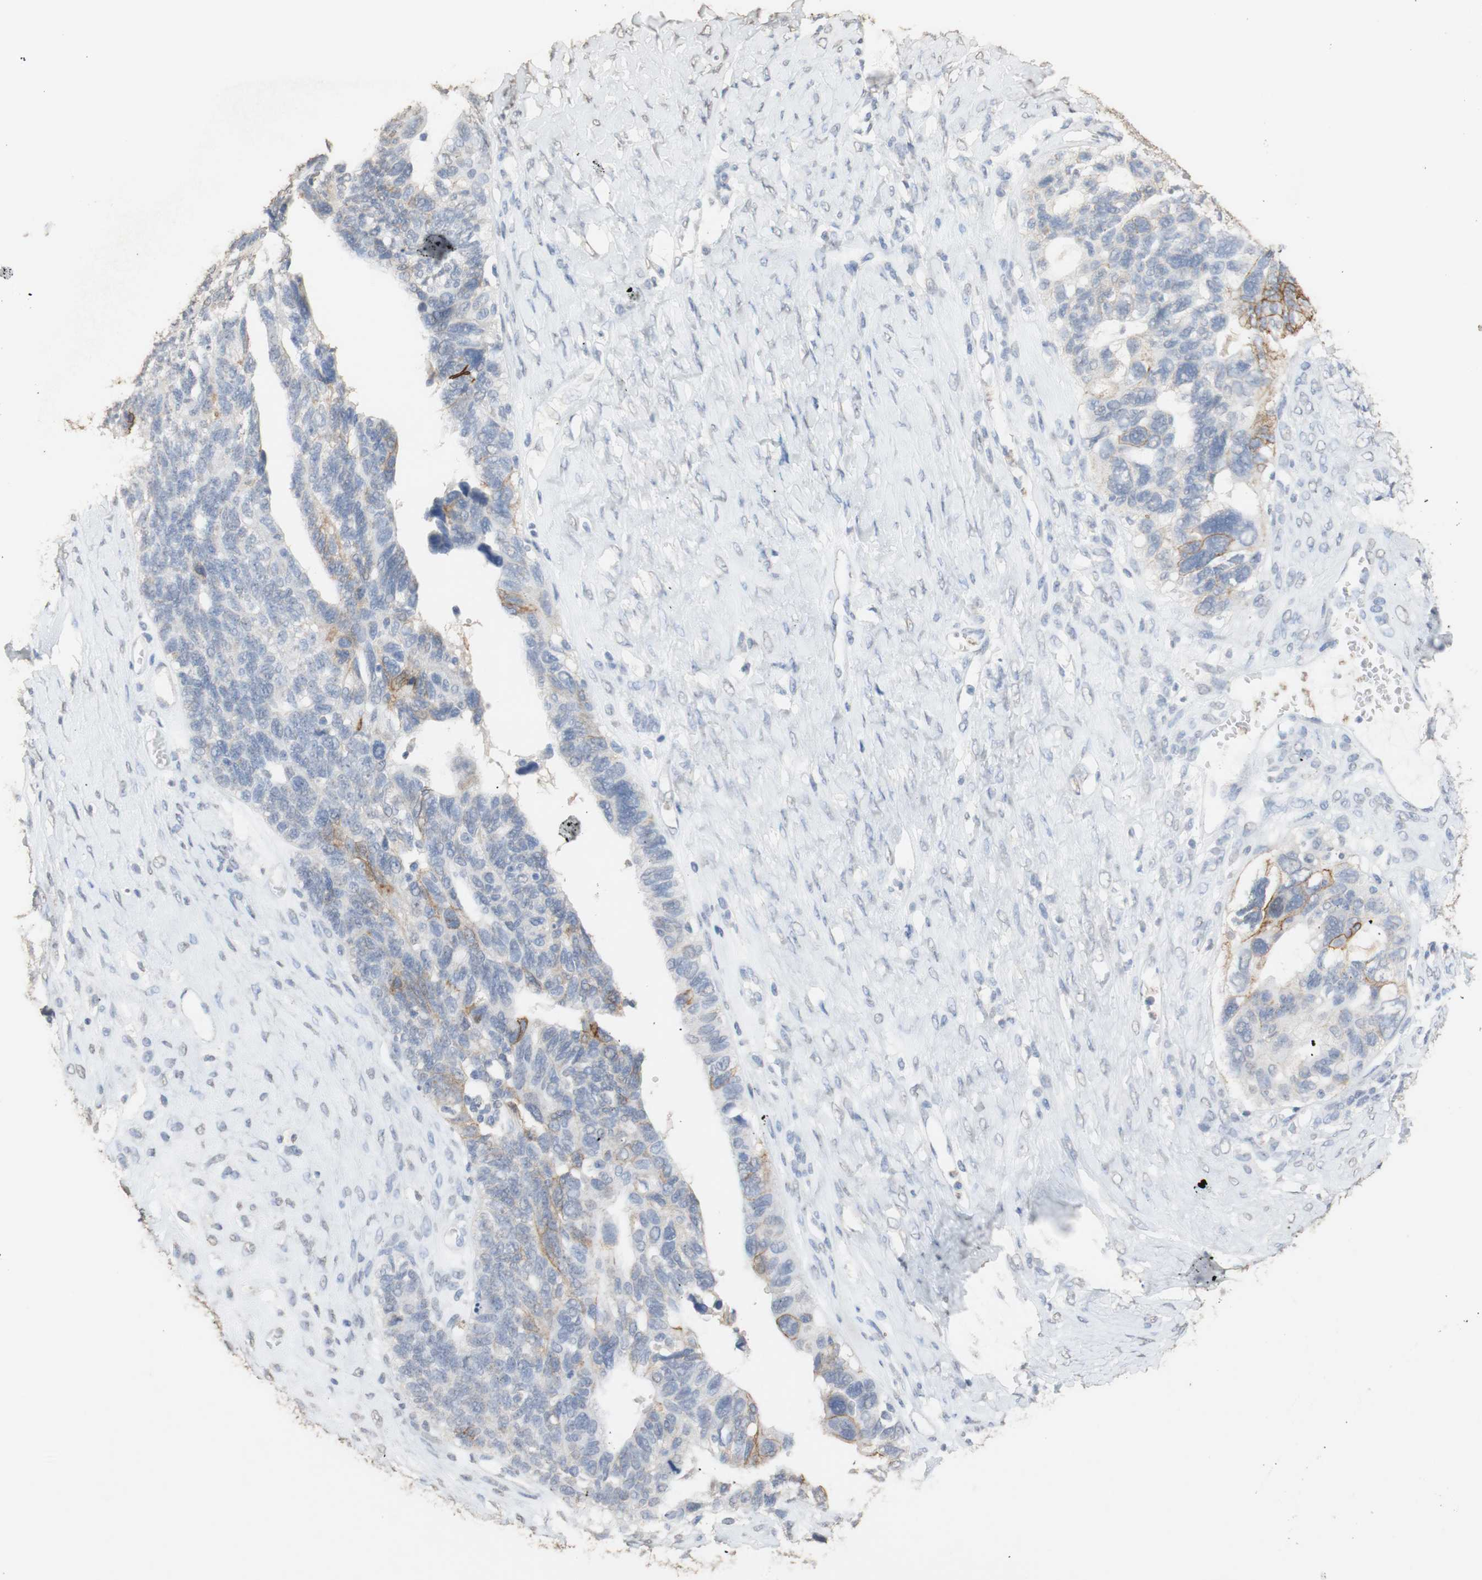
{"staining": {"intensity": "moderate", "quantity": "<25%", "location": "cytoplasmic/membranous"}, "tissue": "ovarian cancer", "cell_type": "Tumor cells", "image_type": "cancer", "snomed": [{"axis": "morphology", "description": "Cystadenocarcinoma, serous, NOS"}, {"axis": "topography", "description": "Ovary"}], "caption": "Immunohistochemistry (IHC) (DAB (3,3'-diaminobenzidine)) staining of ovarian cancer (serous cystadenocarcinoma) exhibits moderate cytoplasmic/membranous protein expression in approximately <25% of tumor cells. Immunohistochemistry stains the protein in brown and the nuclei are stained blue.", "gene": "L1CAM", "patient": {"sex": "female", "age": 79}}